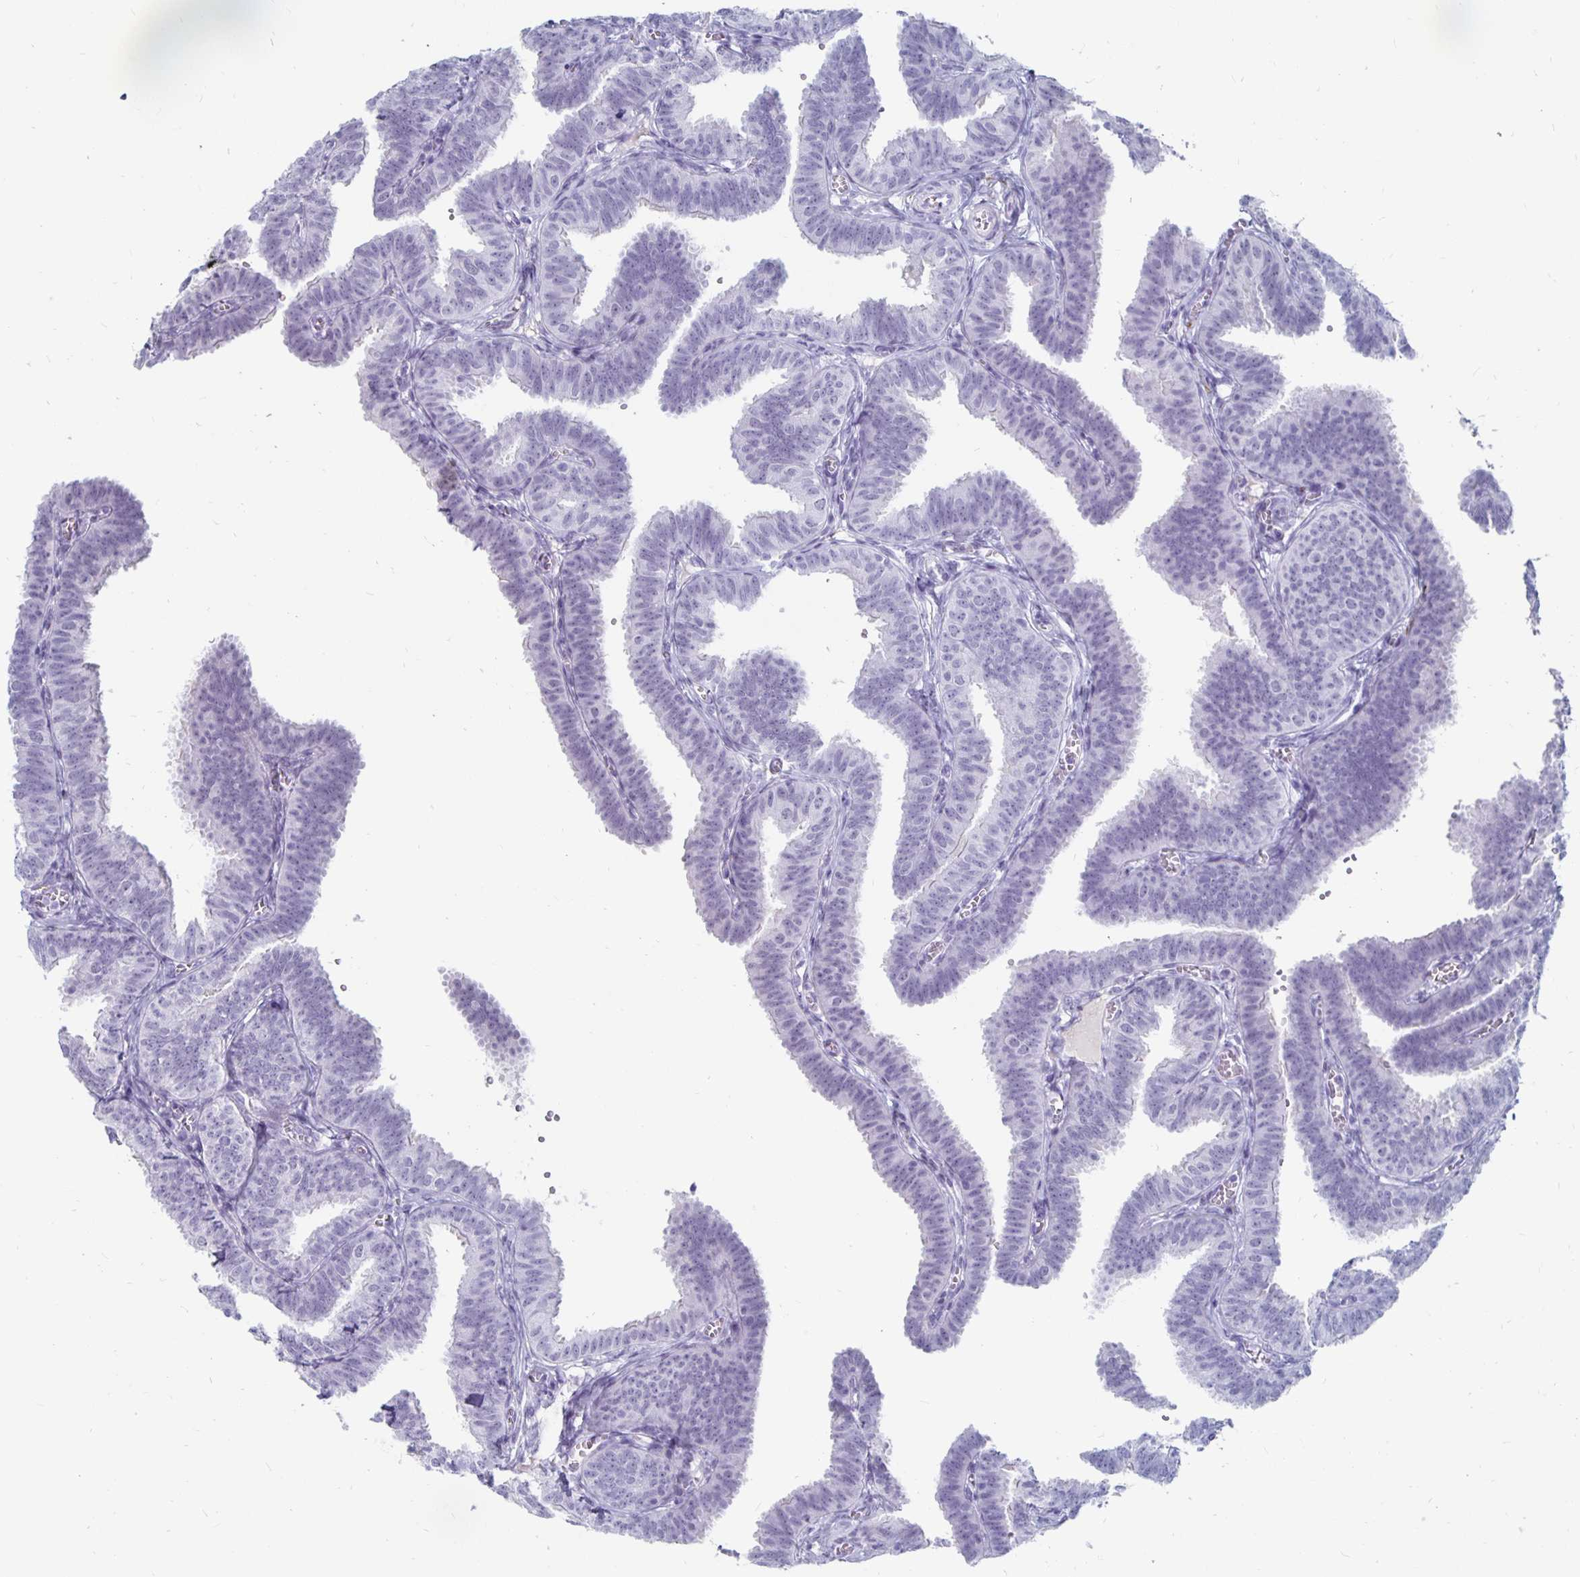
{"staining": {"intensity": "negative", "quantity": "none", "location": "none"}, "tissue": "fallopian tube", "cell_type": "Glandular cells", "image_type": "normal", "snomed": [{"axis": "morphology", "description": "Normal tissue, NOS"}, {"axis": "topography", "description": "Fallopian tube"}], "caption": "High magnification brightfield microscopy of normal fallopian tube stained with DAB (3,3'-diaminobenzidine) (brown) and counterstained with hematoxylin (blue): glandular cells show no significant expression.", "gene": "KCNQ2", "patient": {"sex": "female", "age": 25}}